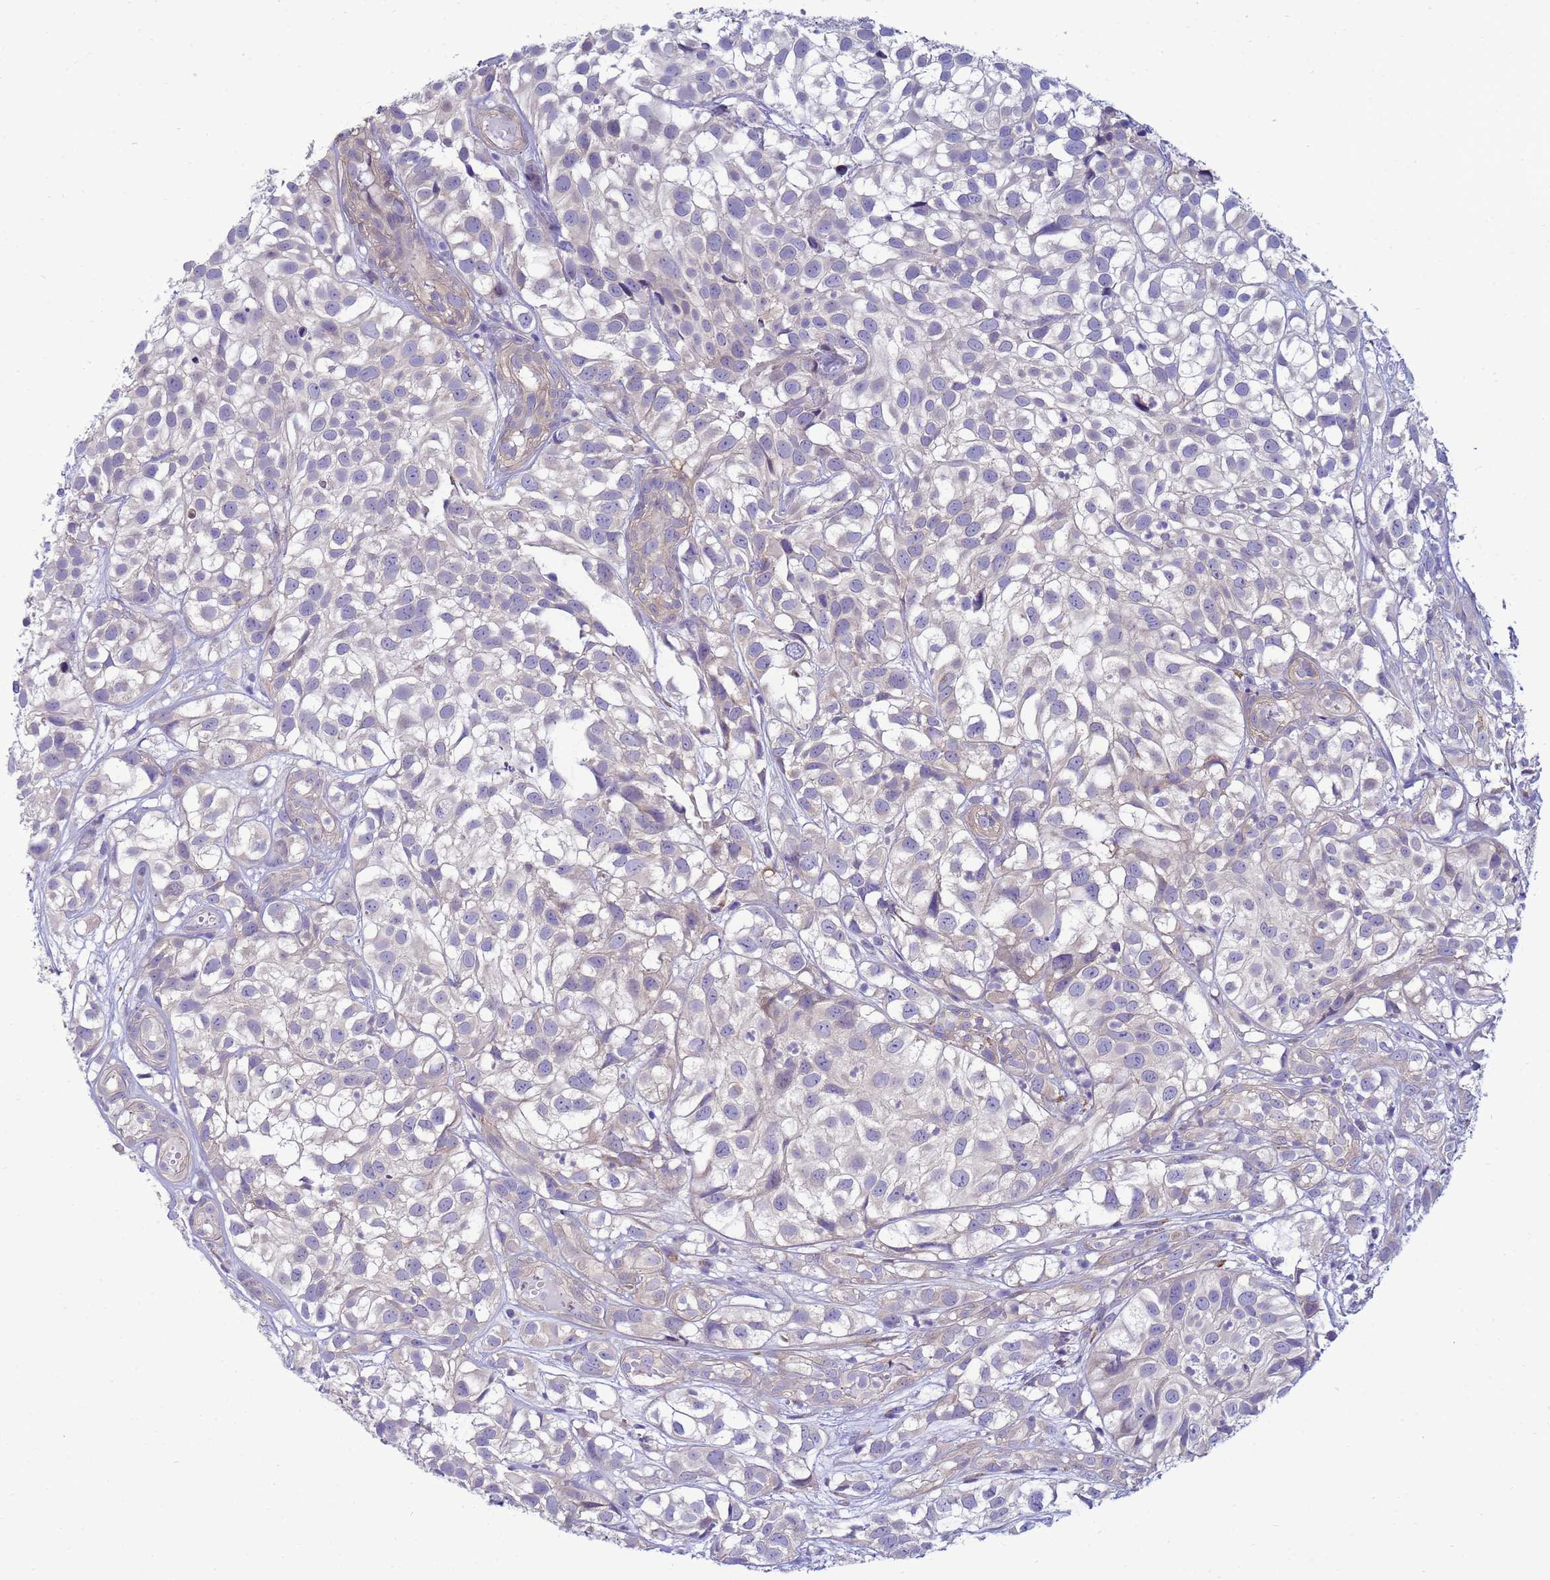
{"staining": {"intensity": "negative", "quantity": "none", "location": "none"}, "tissue": "urothelial cancer", "cell_type": "Tumor cells", "image_type": "cancer", "snomed": [{"axis": "morphology", "description": "Urothelial carcinoma, High grade"}, {"axis": "topography", "description": "Urinary bladder"}], "caption": "Tumor cells show no significant expression in urothelial cancer.", "gene": "TRPC6", "patient": {"sex": "male", "age": 56}}